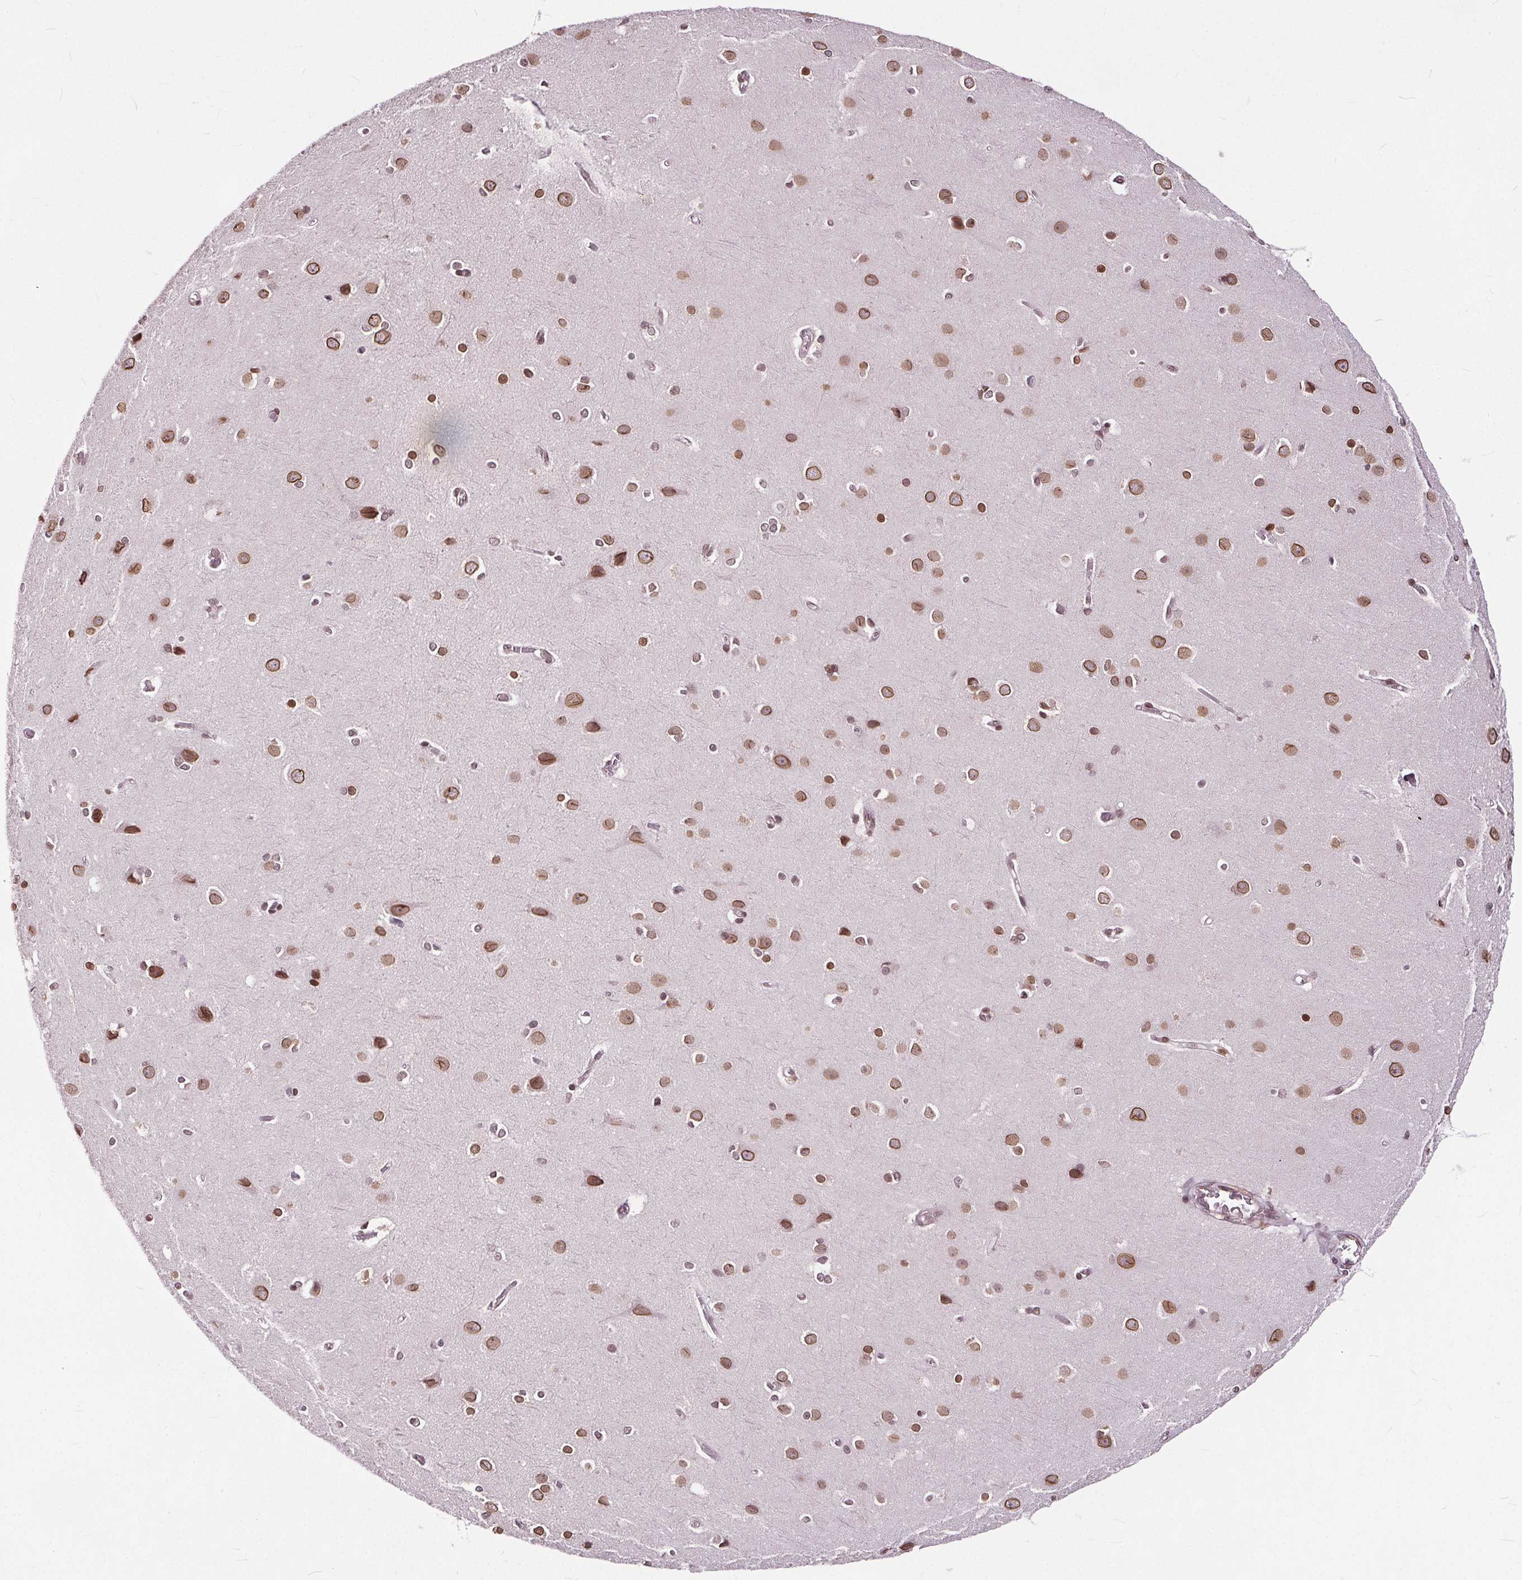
{"staining": {"intensity": "moderate", "quantity": "25%-75%", "location": "nuclear"}, "tissue": "cerebral cortex", "cell_type": "Endothelial cells", "image_type": "normal", "snomed": [{"axis": "morphology", "description": "Normal tissue, NOS"}, {"axis": "topography", "description": "Cerebral cortex"}], "caption": "High-magnification brightfield microscopy of normal cerebral cortex stained with DAB (3,3'-diaminobenzidine) (brown) and counterstained with hematoxylin (blue). endothelial cells exhibit moderate nuclear staining is seen in about25%-75% of cells.", "gene": "TTC39C", "patient": {"sex": "male", "age": 37}}